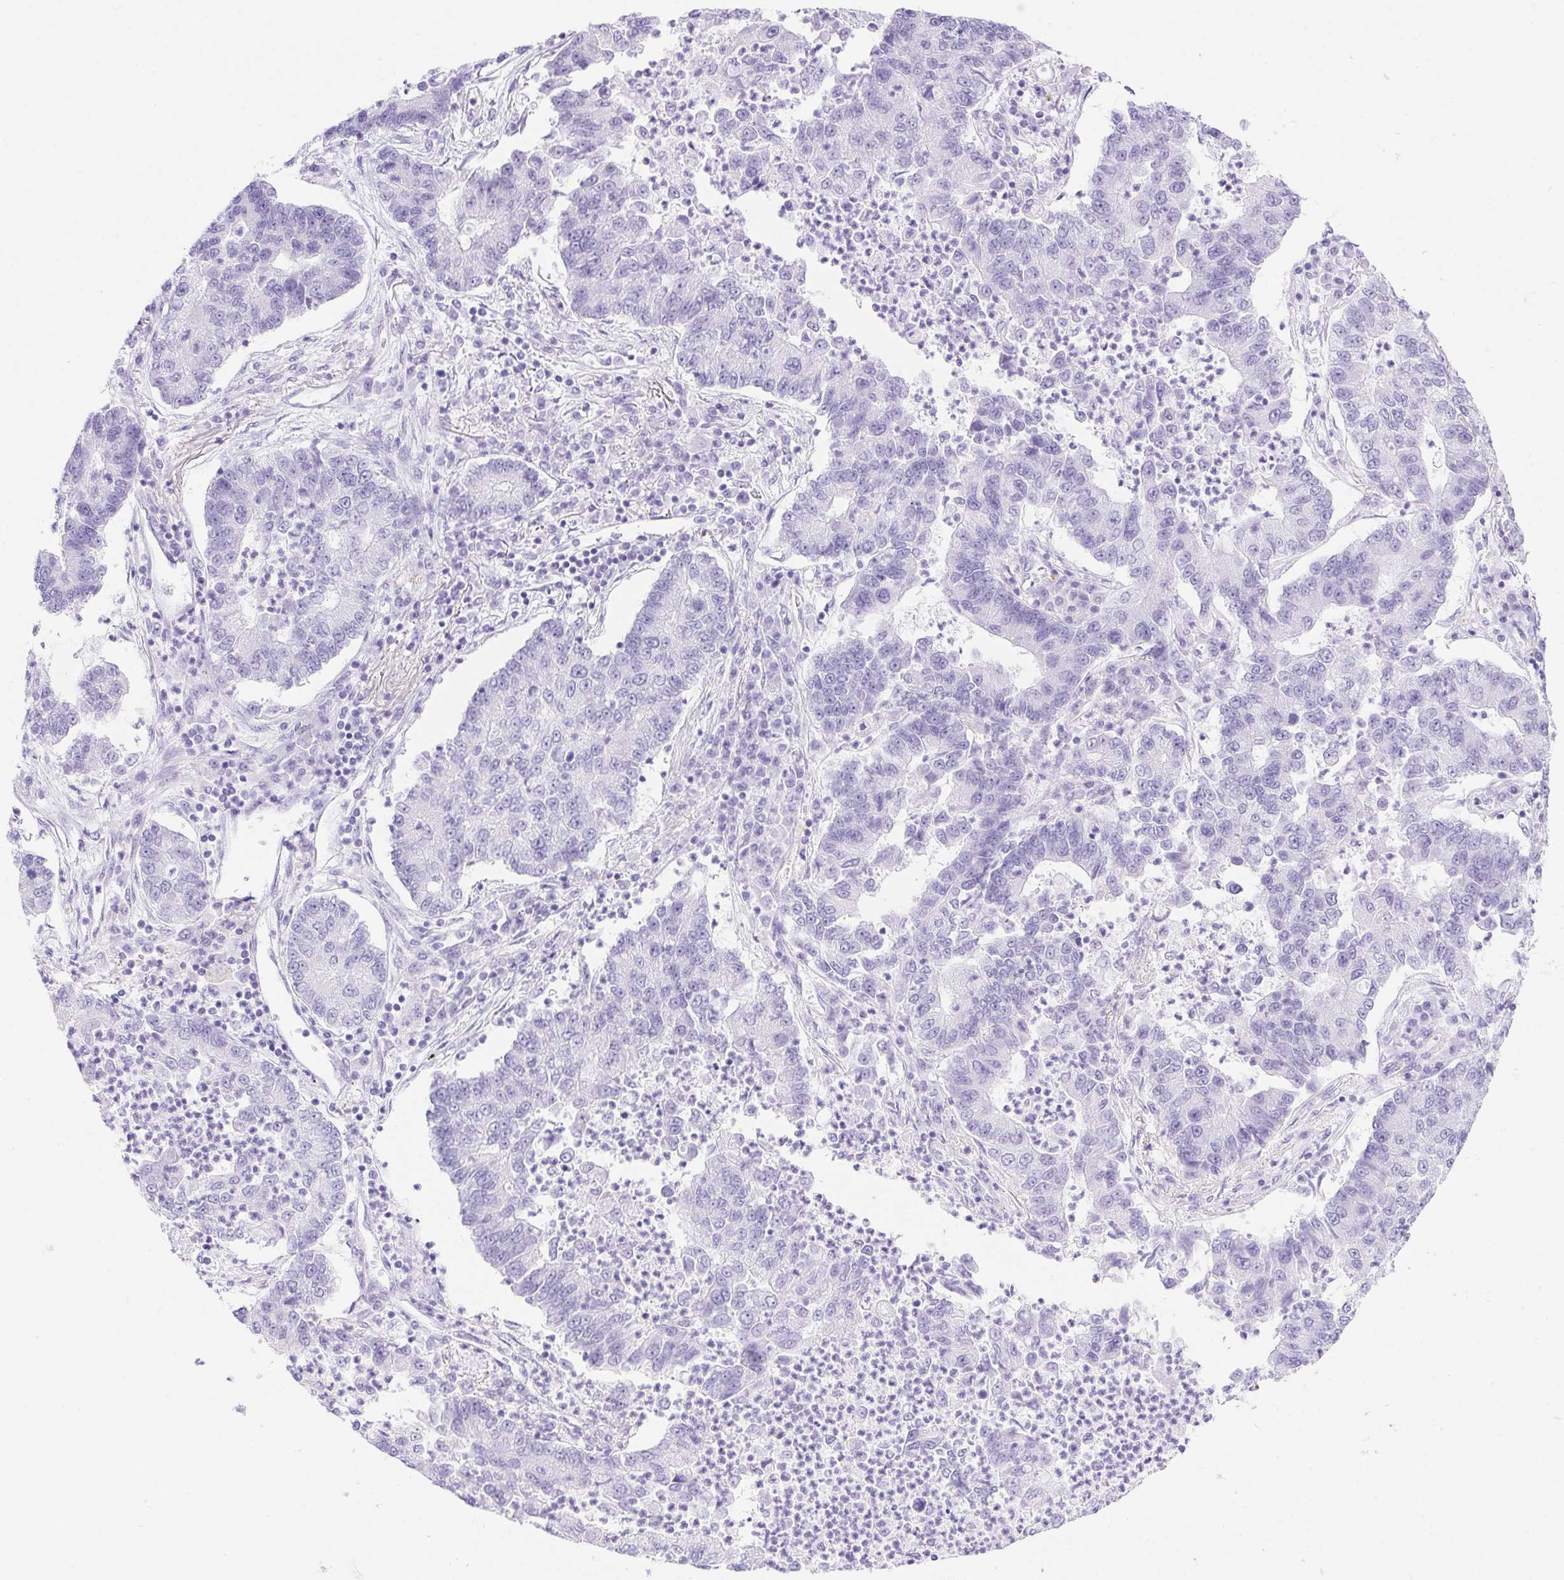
{"staining": {"intensity": "negative", "quantity": "none", "location": "none"}, "tissue": "lung cancer", "cell_type": "Tumor cells", "image_type": "cancer", "snomed": [{"axis": "morphology", "description": "Adenocarcinoma, NOS"}, {"axis": "topography", "description": "Lung"}], "caption": "This is an immunohistochemistry (IHC) micrograph of human adenocarcinoma (lung). There is no expression in tumor cells.", "gene": "ERP27", "patient": {"sex": "female", "age": 57}}